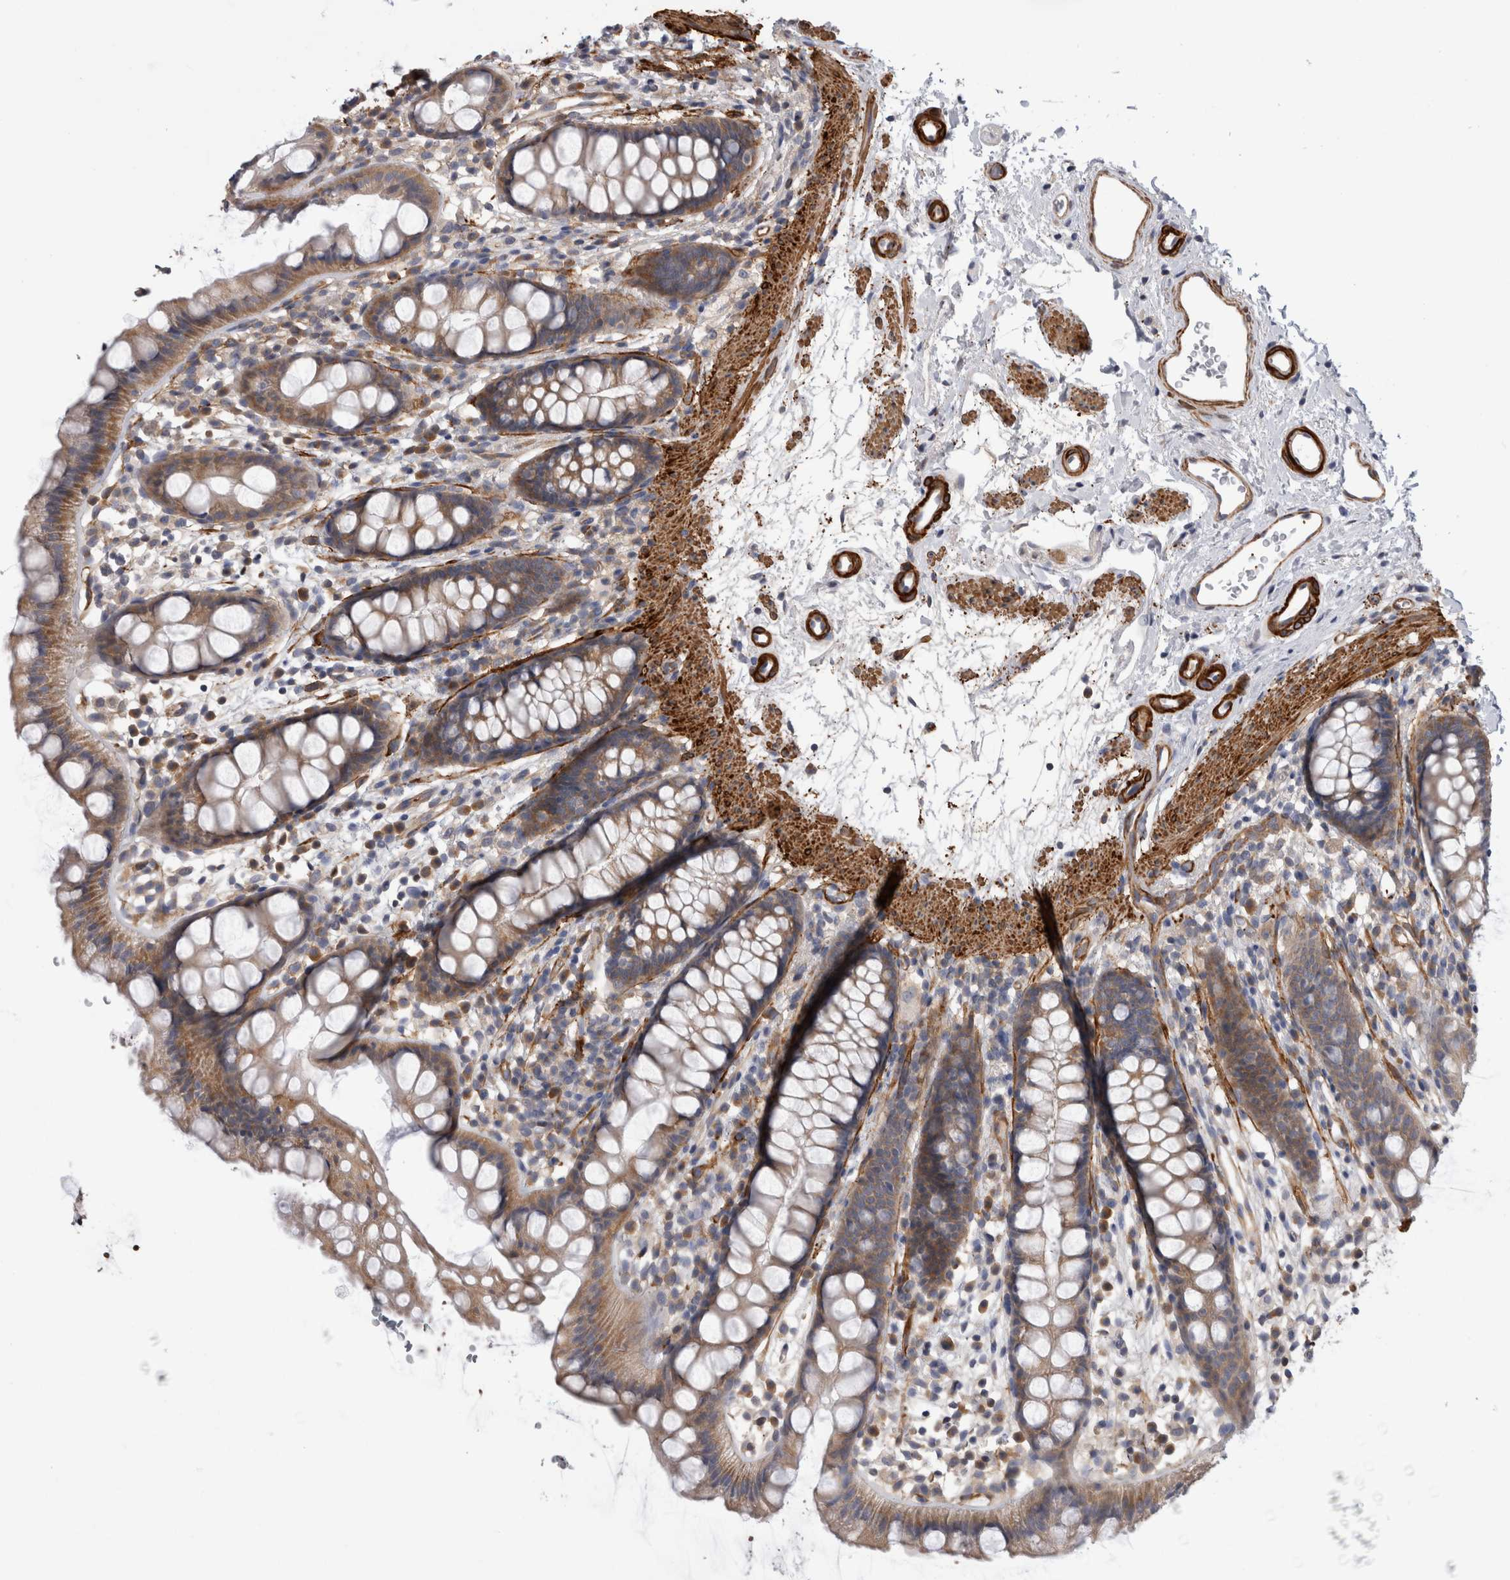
{"staining": {"intensity": "moderate", "quantity": ">75%", "location": "cytoplasmic/membranous"}, "tissue": "rectum", "cell_type": "Glandular cells", "image_type": "normal", "snomed": [{"axis": "morphology", "description": "Normal tissue, NOS"}, {"axis": "topography", "description": "Rectum"}], "caption": "About >75% of glandular cells in benign rectum reveal moderate cytoplasmic/membranous protein positivity as visualized by brown immunohistochemical staining.", "gene": "EPRS1", "patient": {"sex": "female", "age": 65}}